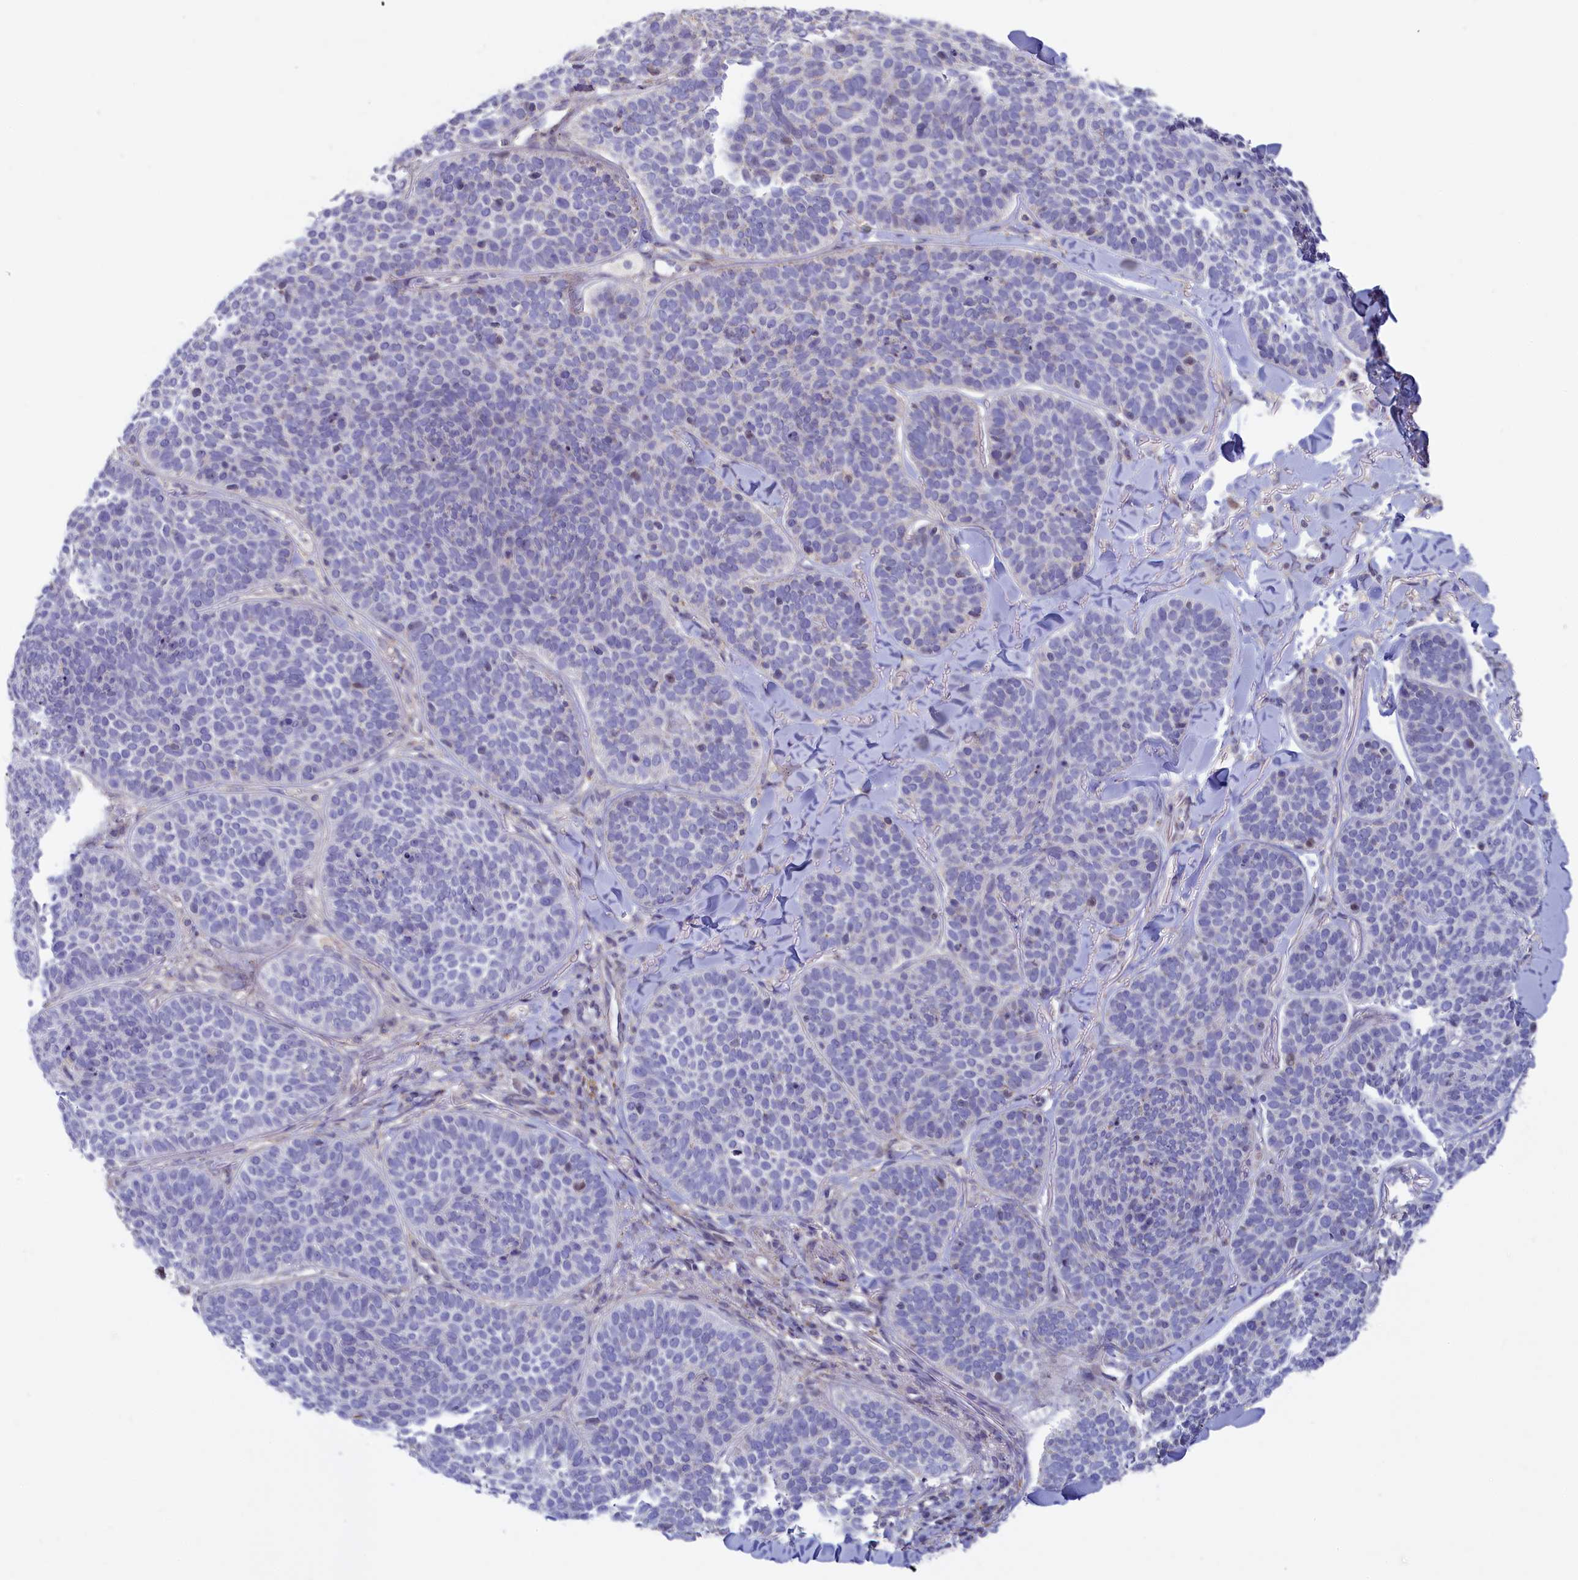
{"staining": {"intensity": "negative", "quantity": "none", "location": "none"}, "tissue": "skin cancer", "cell_type": "Tumor cells", "image_type": "cancer", "snomed": [{"axis": "morphology", "description": "Basal cell carcinoma"}, {"axis": "topography", "description": "Skin"}], "caption": "This image is of skin basal cell carcinoma stained with immunohistochemistry to label a protein in brown with the nuclei are counter-stained blue. There is no positivity in tumor cells. The staining is performed using DAB (3,3'-diaminobenzidine) brown chromogen with nuclei counter-stained in using hematoxylin.", "gene": "HYKK", "patient": {"sex": "male", "age": 85}}